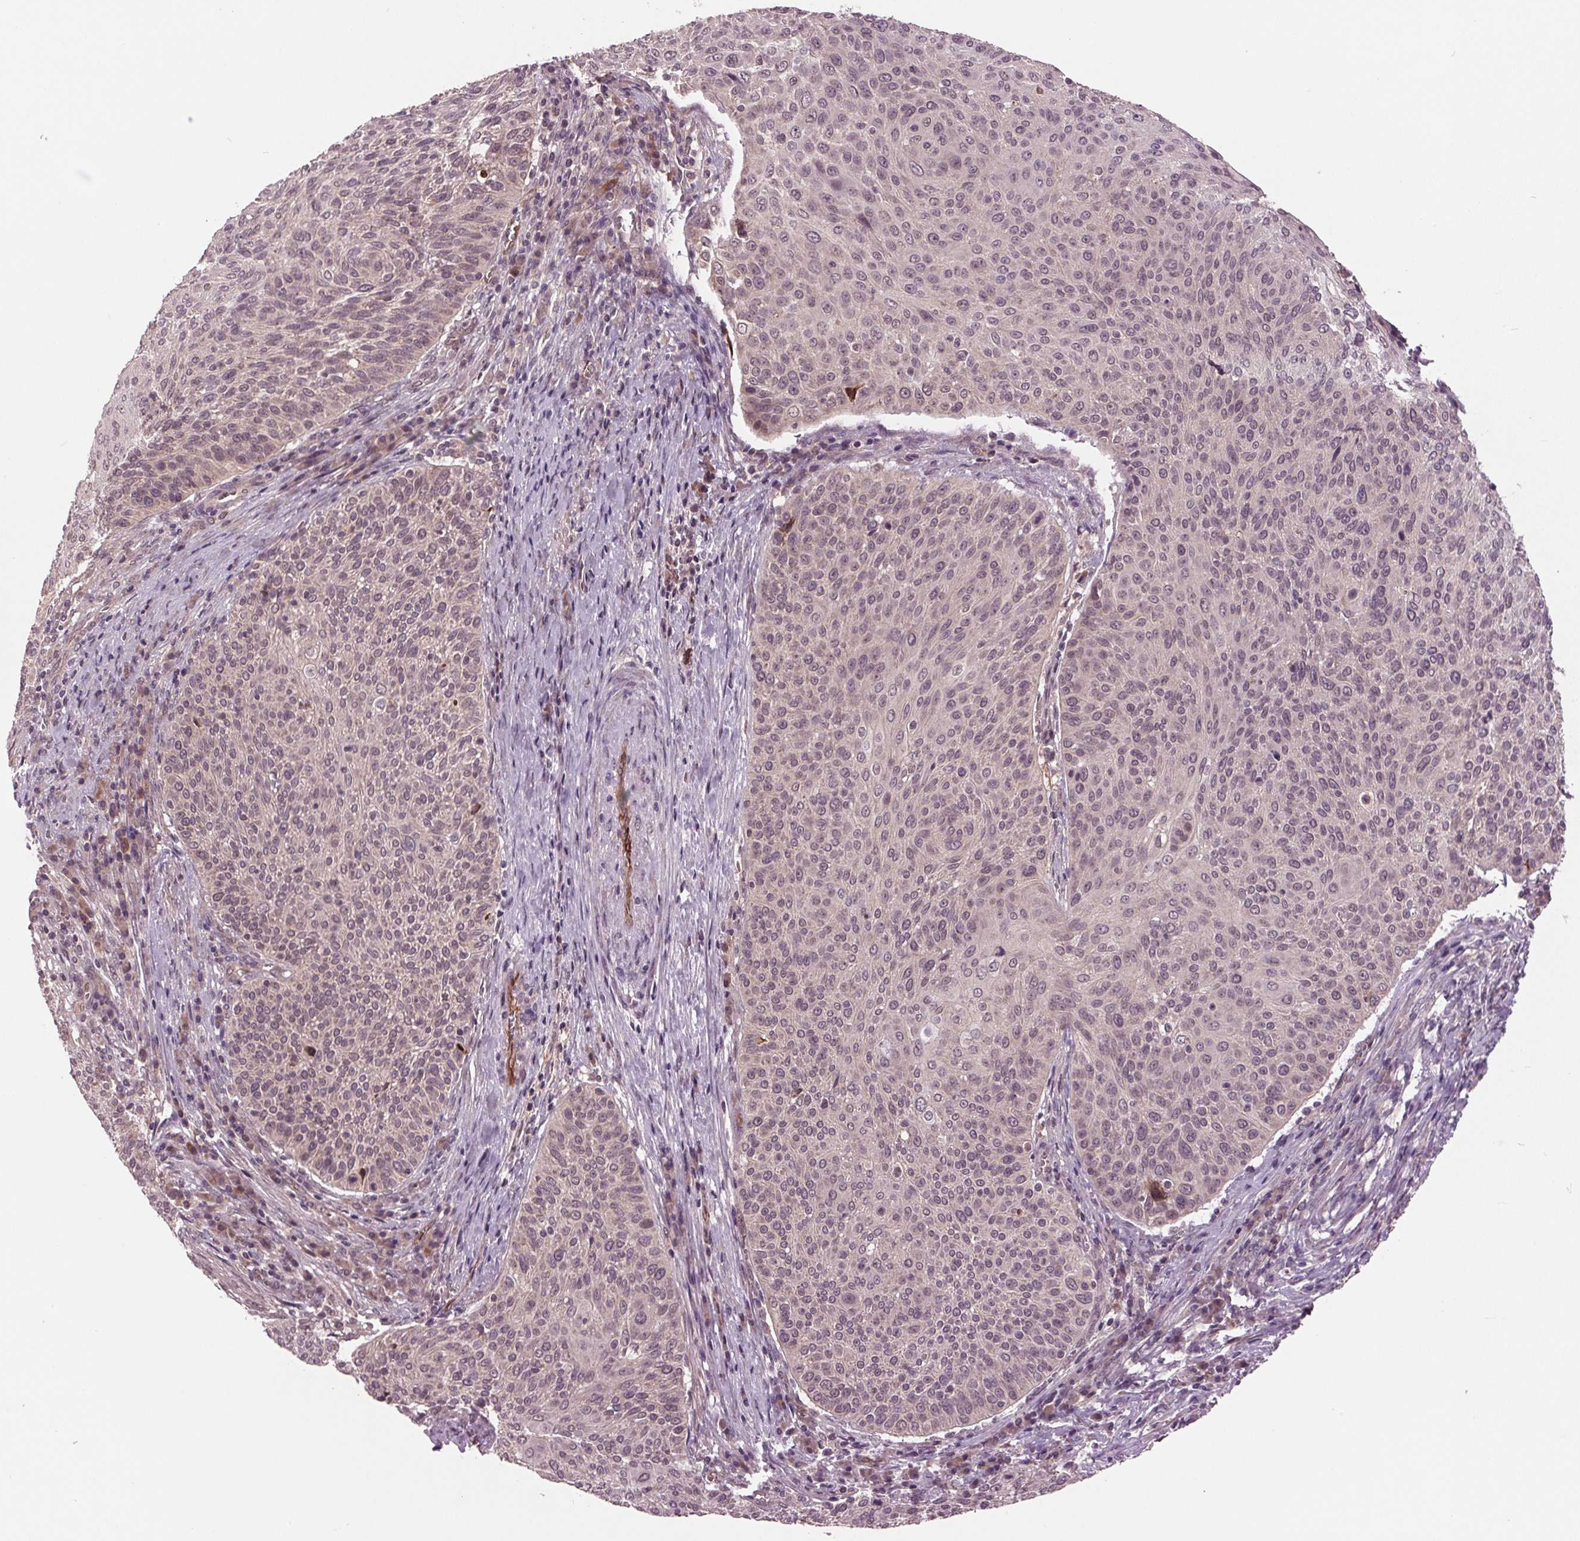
{"staining": {"intensity": "negative", "quantity": "none", "location": "none"}, "tissue": "cervical cancer", "cell_type": "Tumor cells", "image_type": "cancer", "snomed": [{"axis": "morphology", "description": "Squamous cell carcinoma, NOS"}, {"axis": "topography", "description": "Cervix"}], "caption": "A histopathology image of human cervical squamous cell carcinoma is negative for staining in tumor cells.", "gene": "MAPK8", "patient": {"sex": "female", "age": 31}}